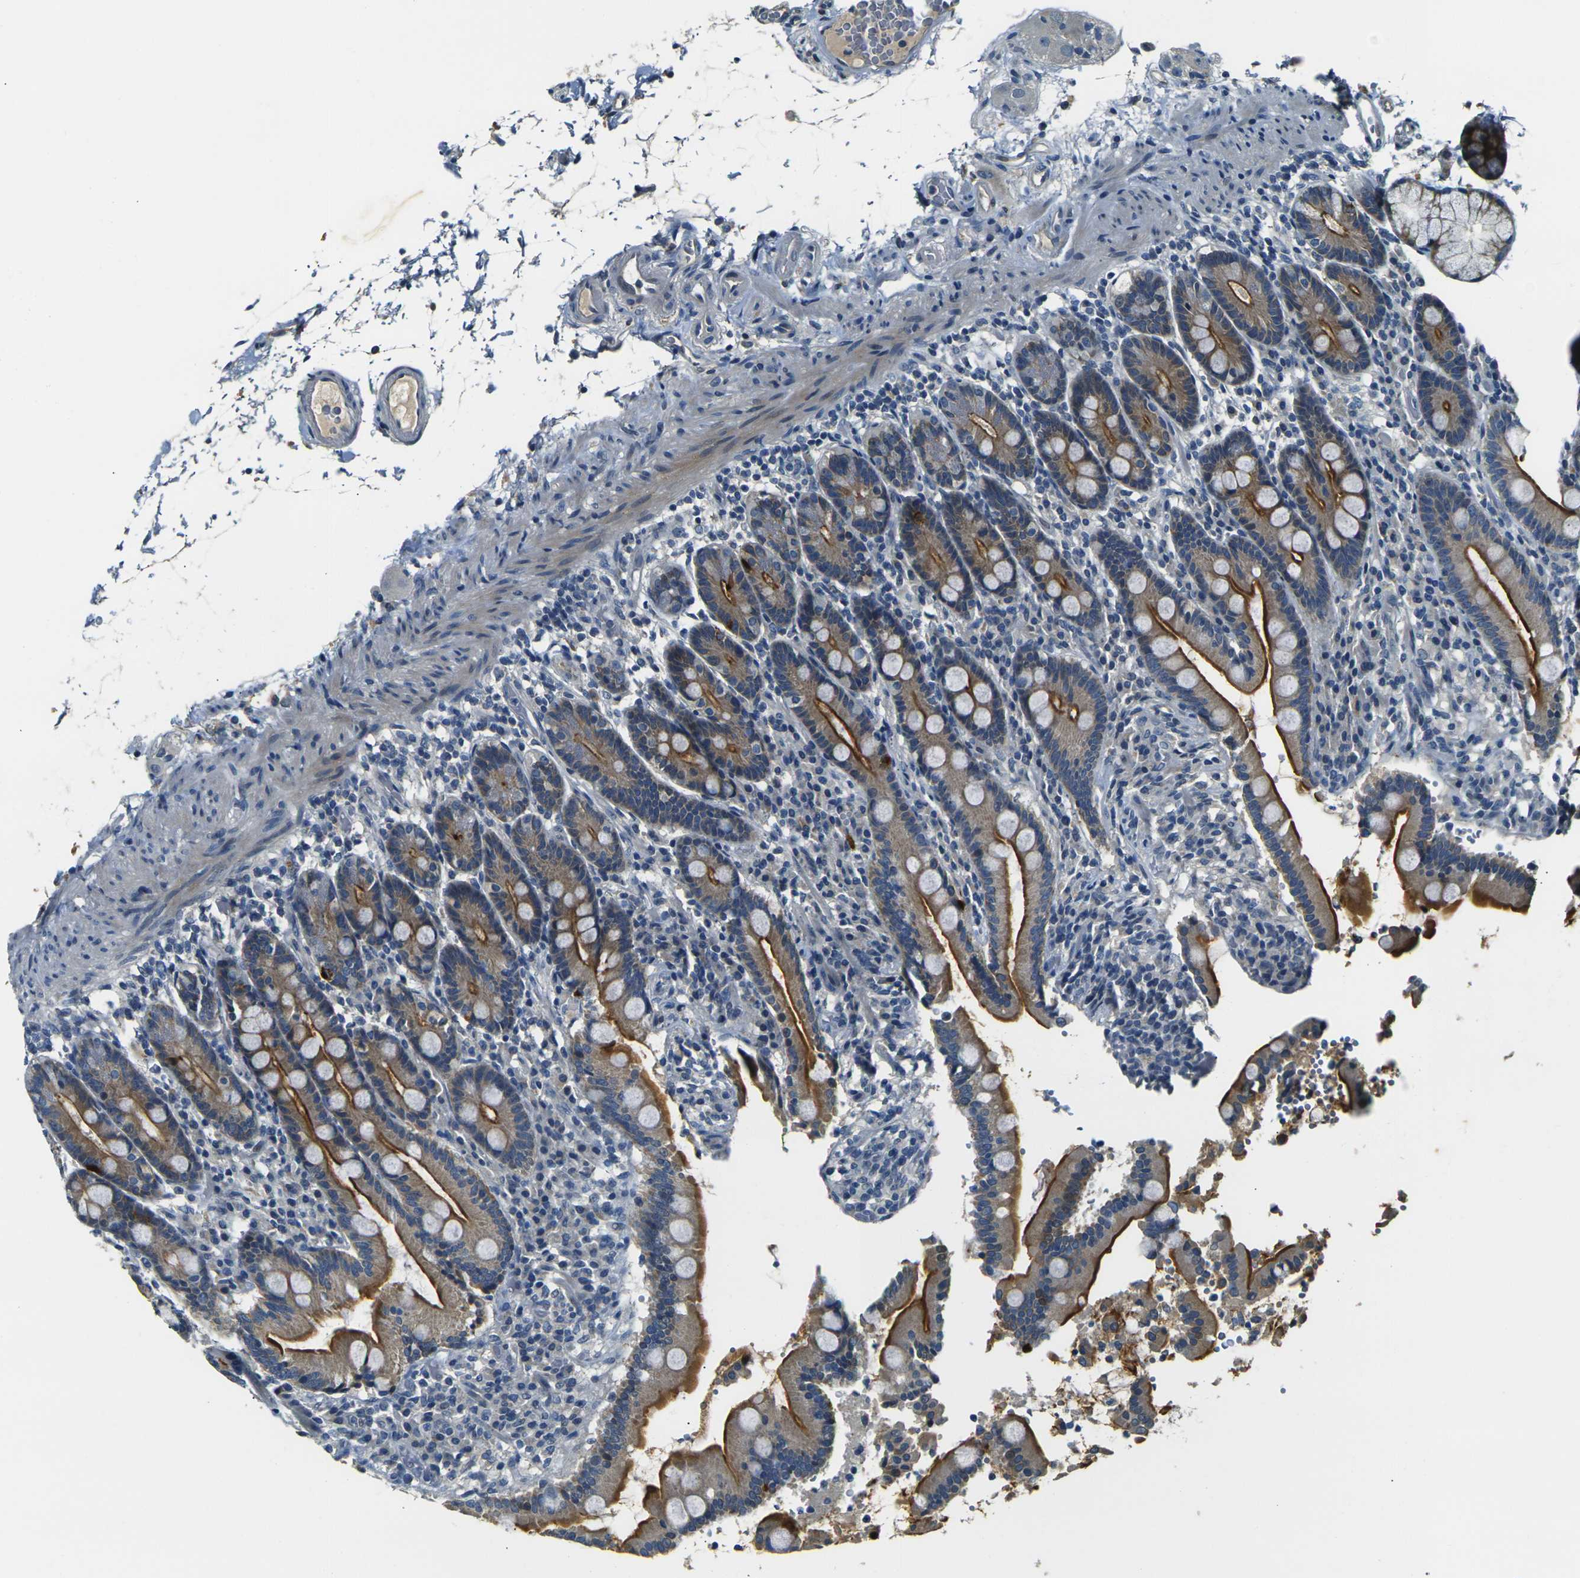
{"staining": {"intensity": "strong", "quantity": ">75%", "location": "cytoplasmic/membranous"}, "tissue": "duodenum", "cell_type": "Glandular cells", "image_type": "normal", "snomed": [{"axis": "morphology", "description": "Normal tissue, NOS"}, {"axis": "topography", "description": "Small intestine, NOS"}], "caption": "Glandular cells exhibit strong cytoplasmic/membranous staining in approximately >75% of cells in benign duodenum.", "gene": "SHISAL2B", "patient": {"sex": "female", "age": 71}}